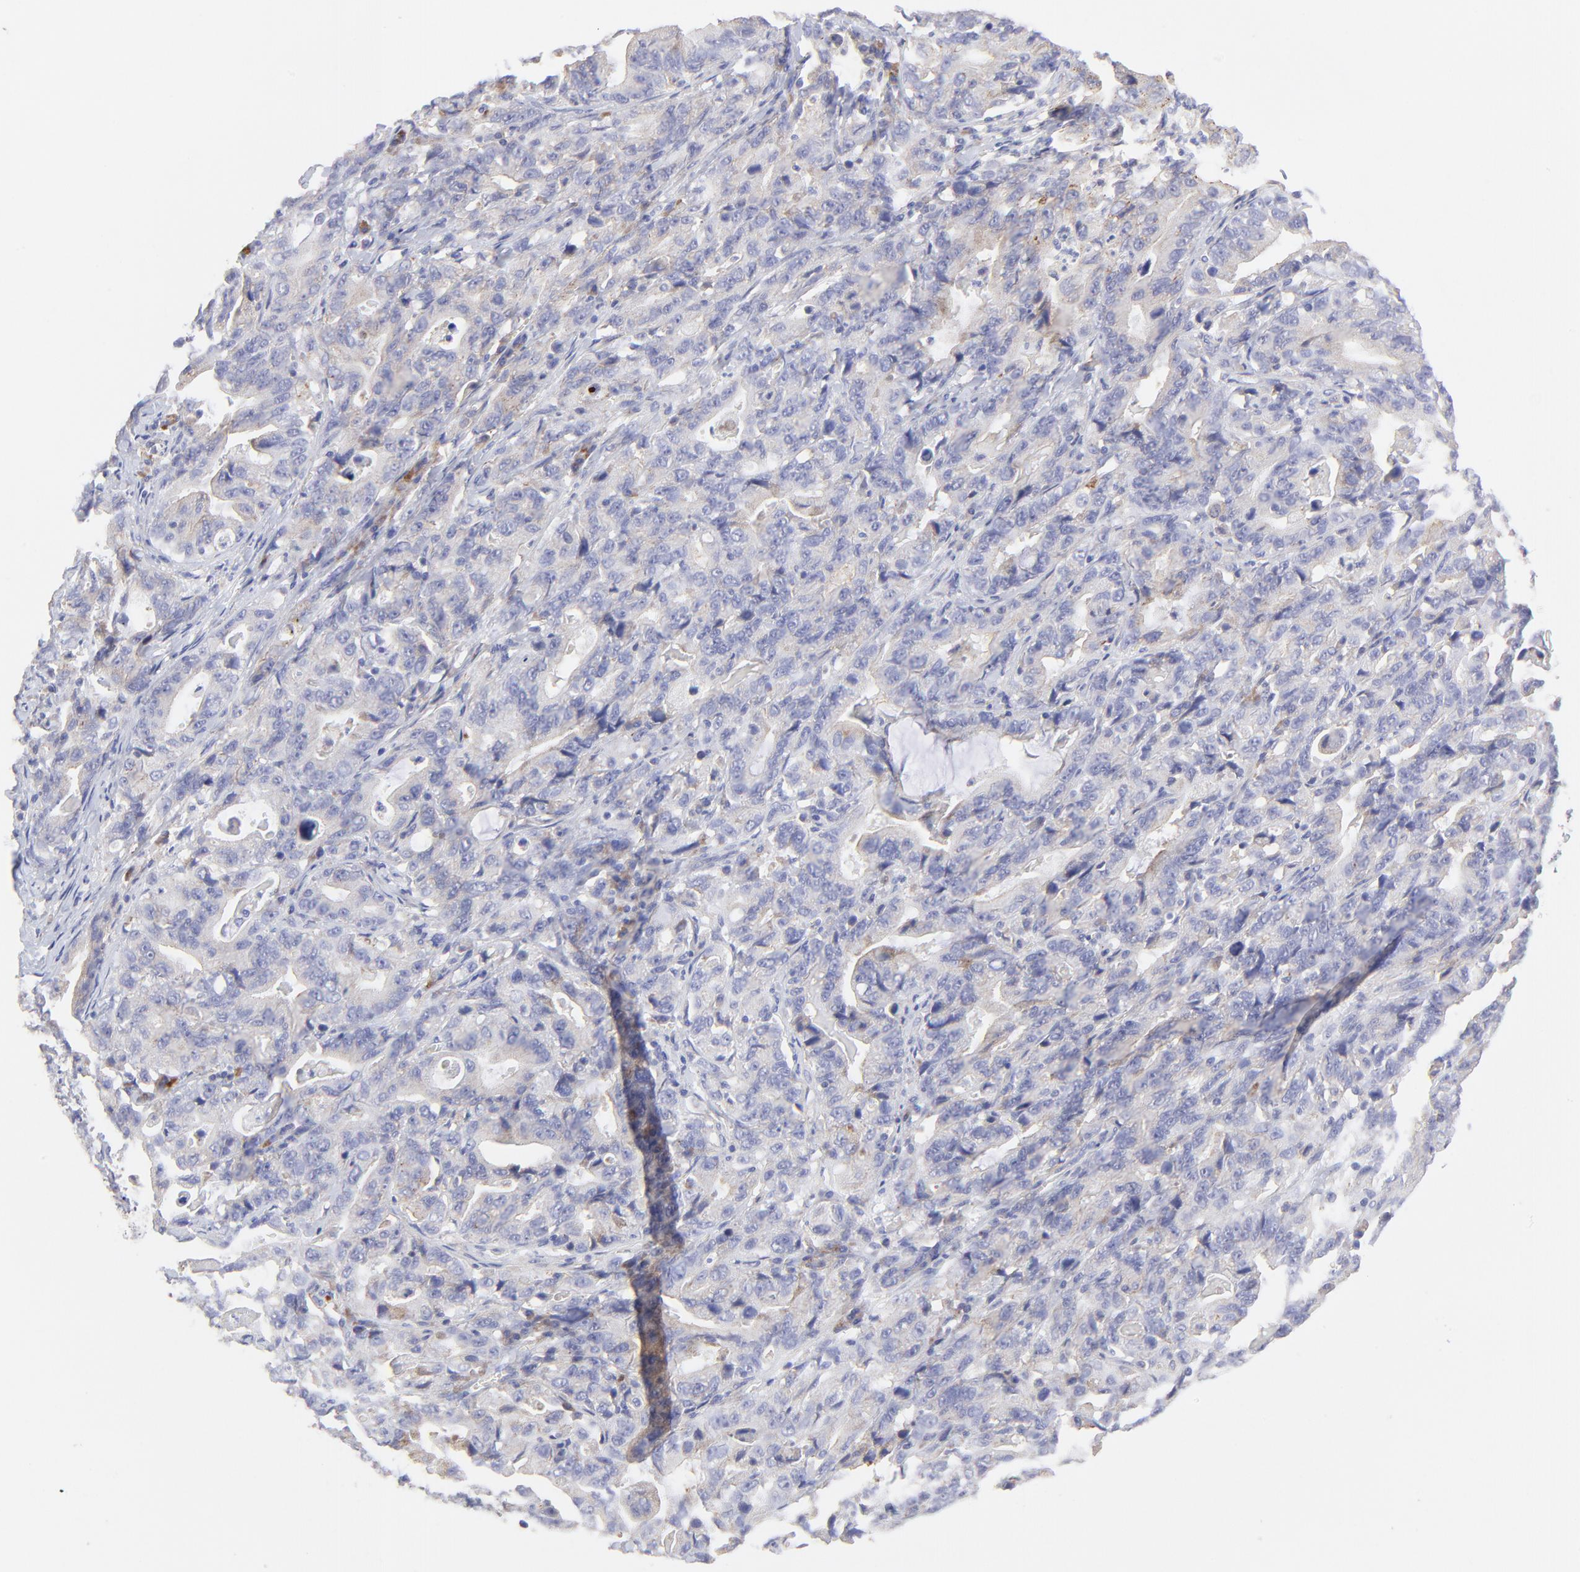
{"staining": {"intensity": "weak", "quantity": "25%-75%", "location": "cytoplasmic/membranous"}, "tissue": "stomach cancer", "cell_type": "Tumor cells", "image_type": "cancer", "snomed": [{"axis": "morphology", "description": "Adenocarcinoma, NOS"}, {"axis": "topography", "description": "Stomach, upper"}], "caption": "Tumor cells exhibit weak cytoplasmic/membranous staining in about 25%-75% of cells in stomach cancer (adenocarcinoma). The staining was performed using DAB to visualize the protein expression in brown, while the nuclei were stained in blue with hematoxylin (Magnification: 20x).", "gene": "LHFPL1", "patient": {"sex": "male", "age": 63}}